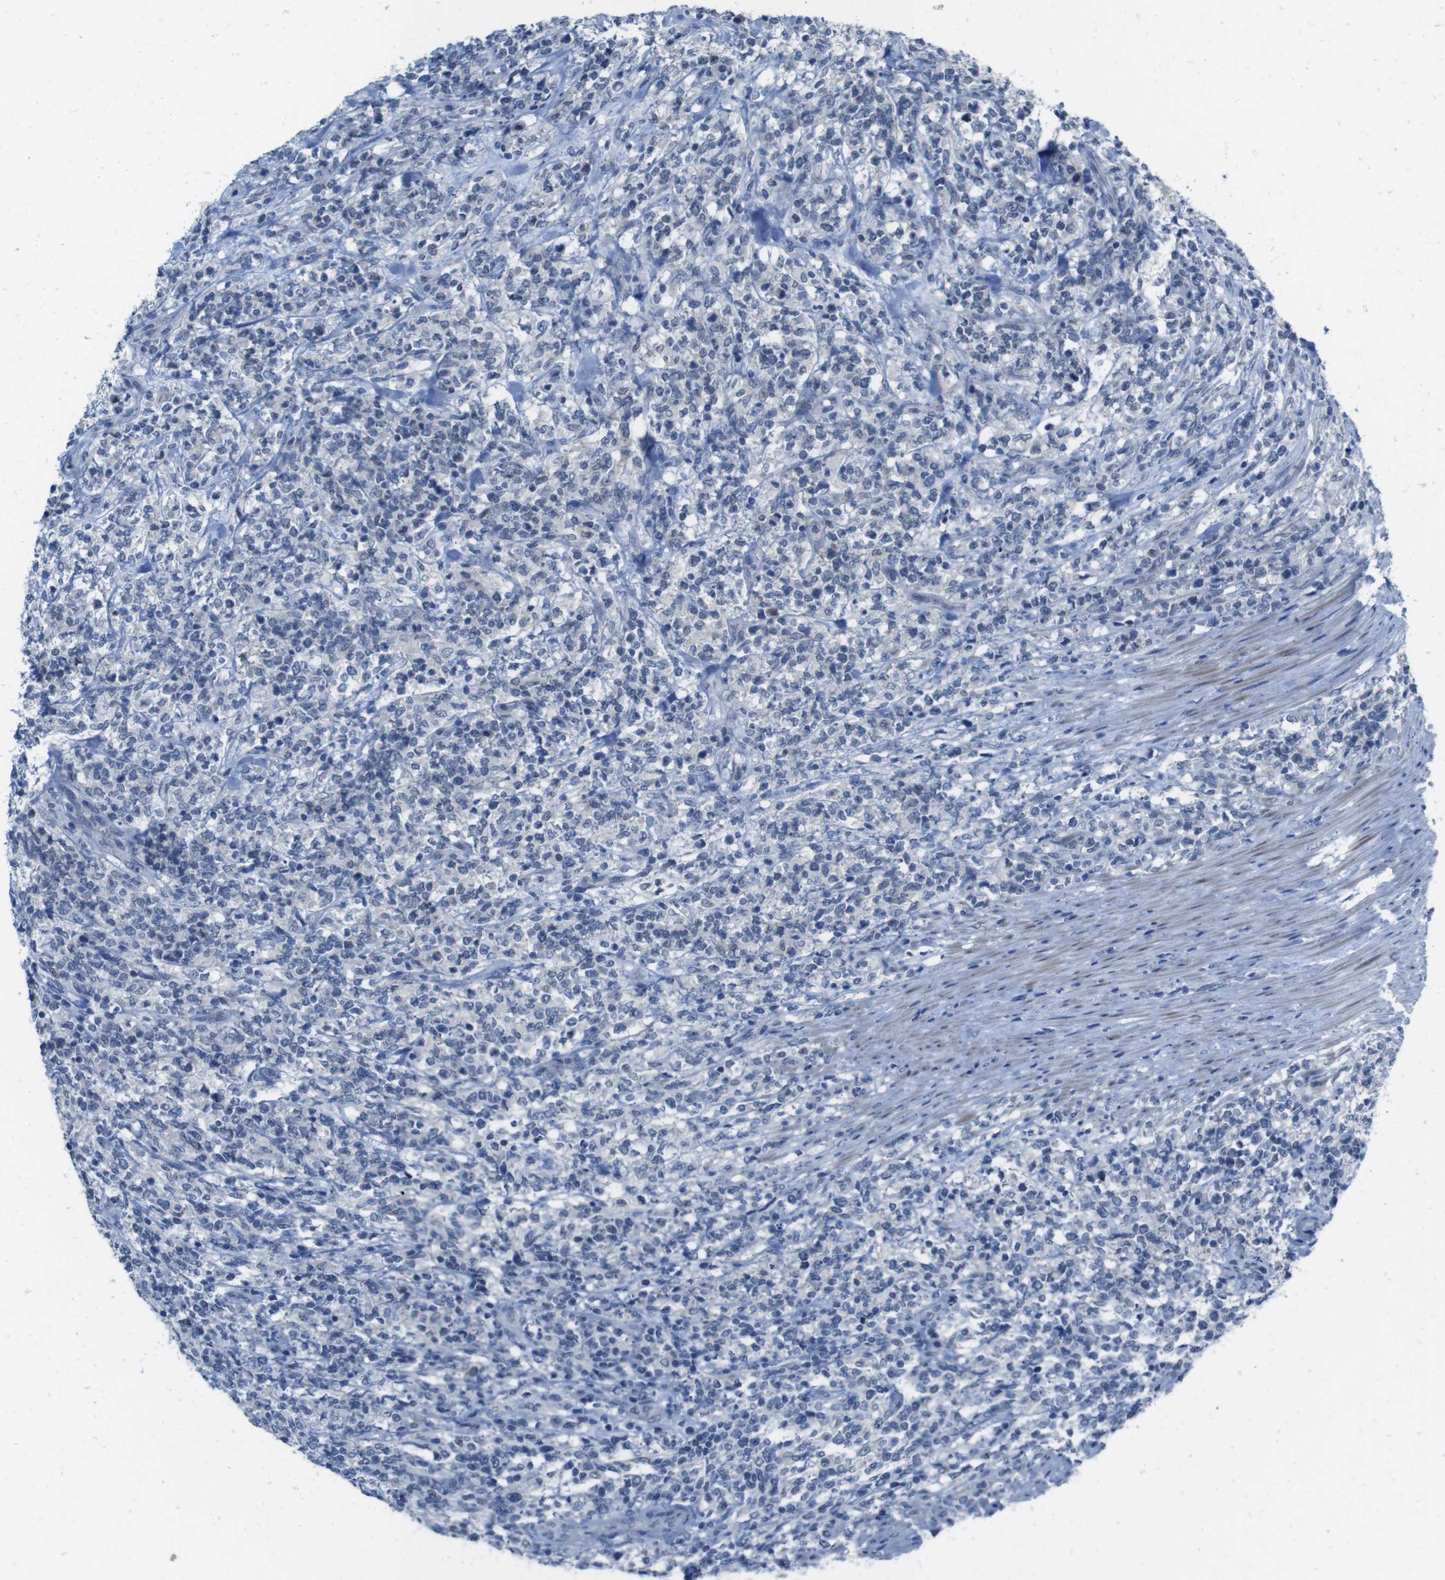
{"staining": {"intensity": "negative", "quantity": "none", "location": "none"}, "tissue": "lymphoma", "cell_type": "Tumor cells", "image_type": "cancer", "snomed": [{"axis": "morphology", "description": "Malignant lymphoma, non-Hodgkin's type, High grade"}, {"axis": "topography", "description": "Soft tissue"}], "caption": "Immunohistochemistry histopathology image of human high-grade malignant lymphoma, non-Hodgkin's type stained for a protein (brown), which displays no expression in tumor cells.", "gene": "CDHR2", "patient": {"sex": "male", "age": 18}}